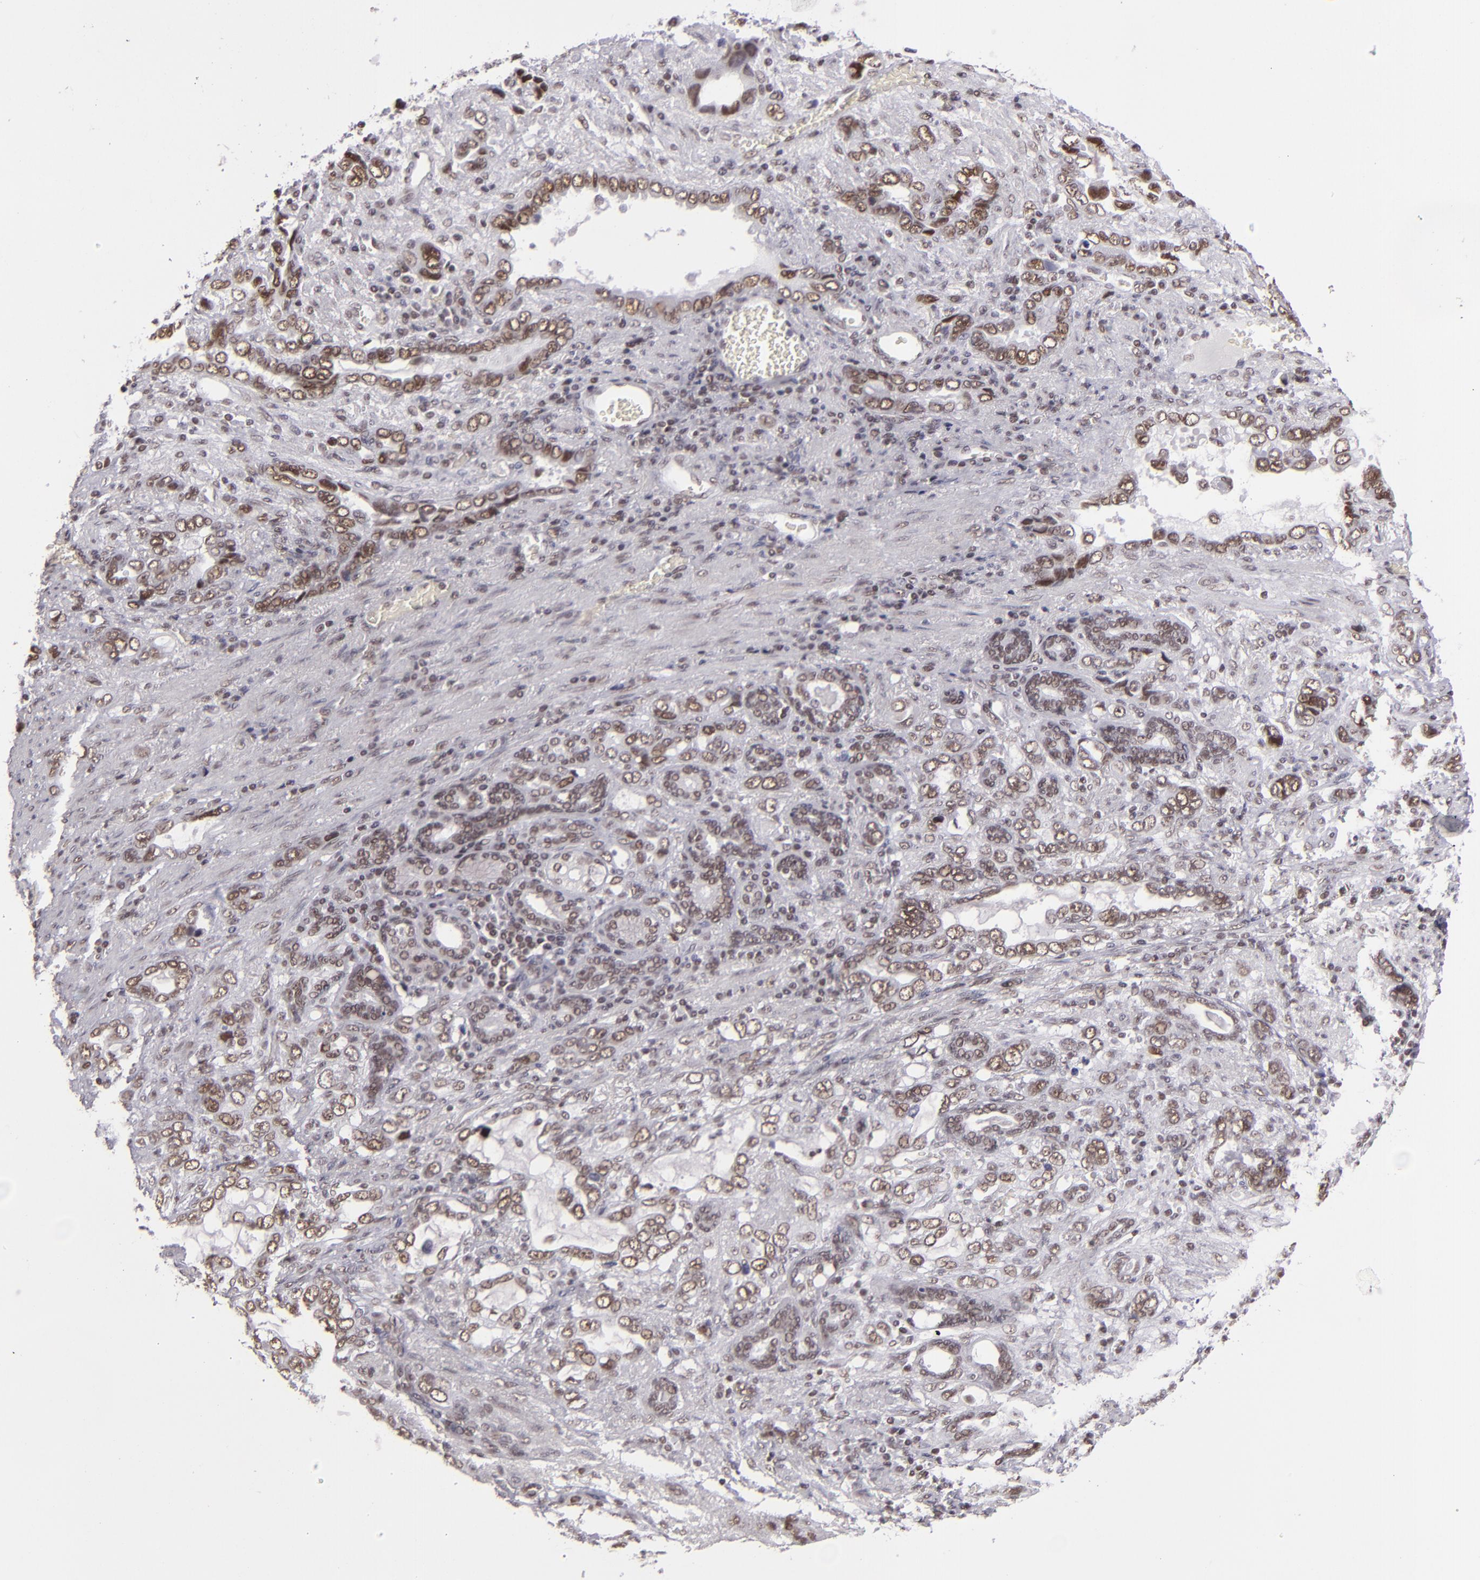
{"staining": {"intensity": "moderate", "quantity": ">75%", "location": "nuclear"}, "tissue": "stomach cancer", "cell_type": "Tumor cells", "image_type": "cancer", "snomed": [{"axis": "morphology", "description": "Adenocarcinoma, NOS"}, {"axis": "topography", "description": "Stomach"}], "caption": "Immunohistochemistry (DAB) staining of stomach cancer (adenocarcinoma) shows moderate nuclear protein staining in about >75% of tumor cells.", "gene": "BRD8", "patient": {"sex": "male", "age": 78}}